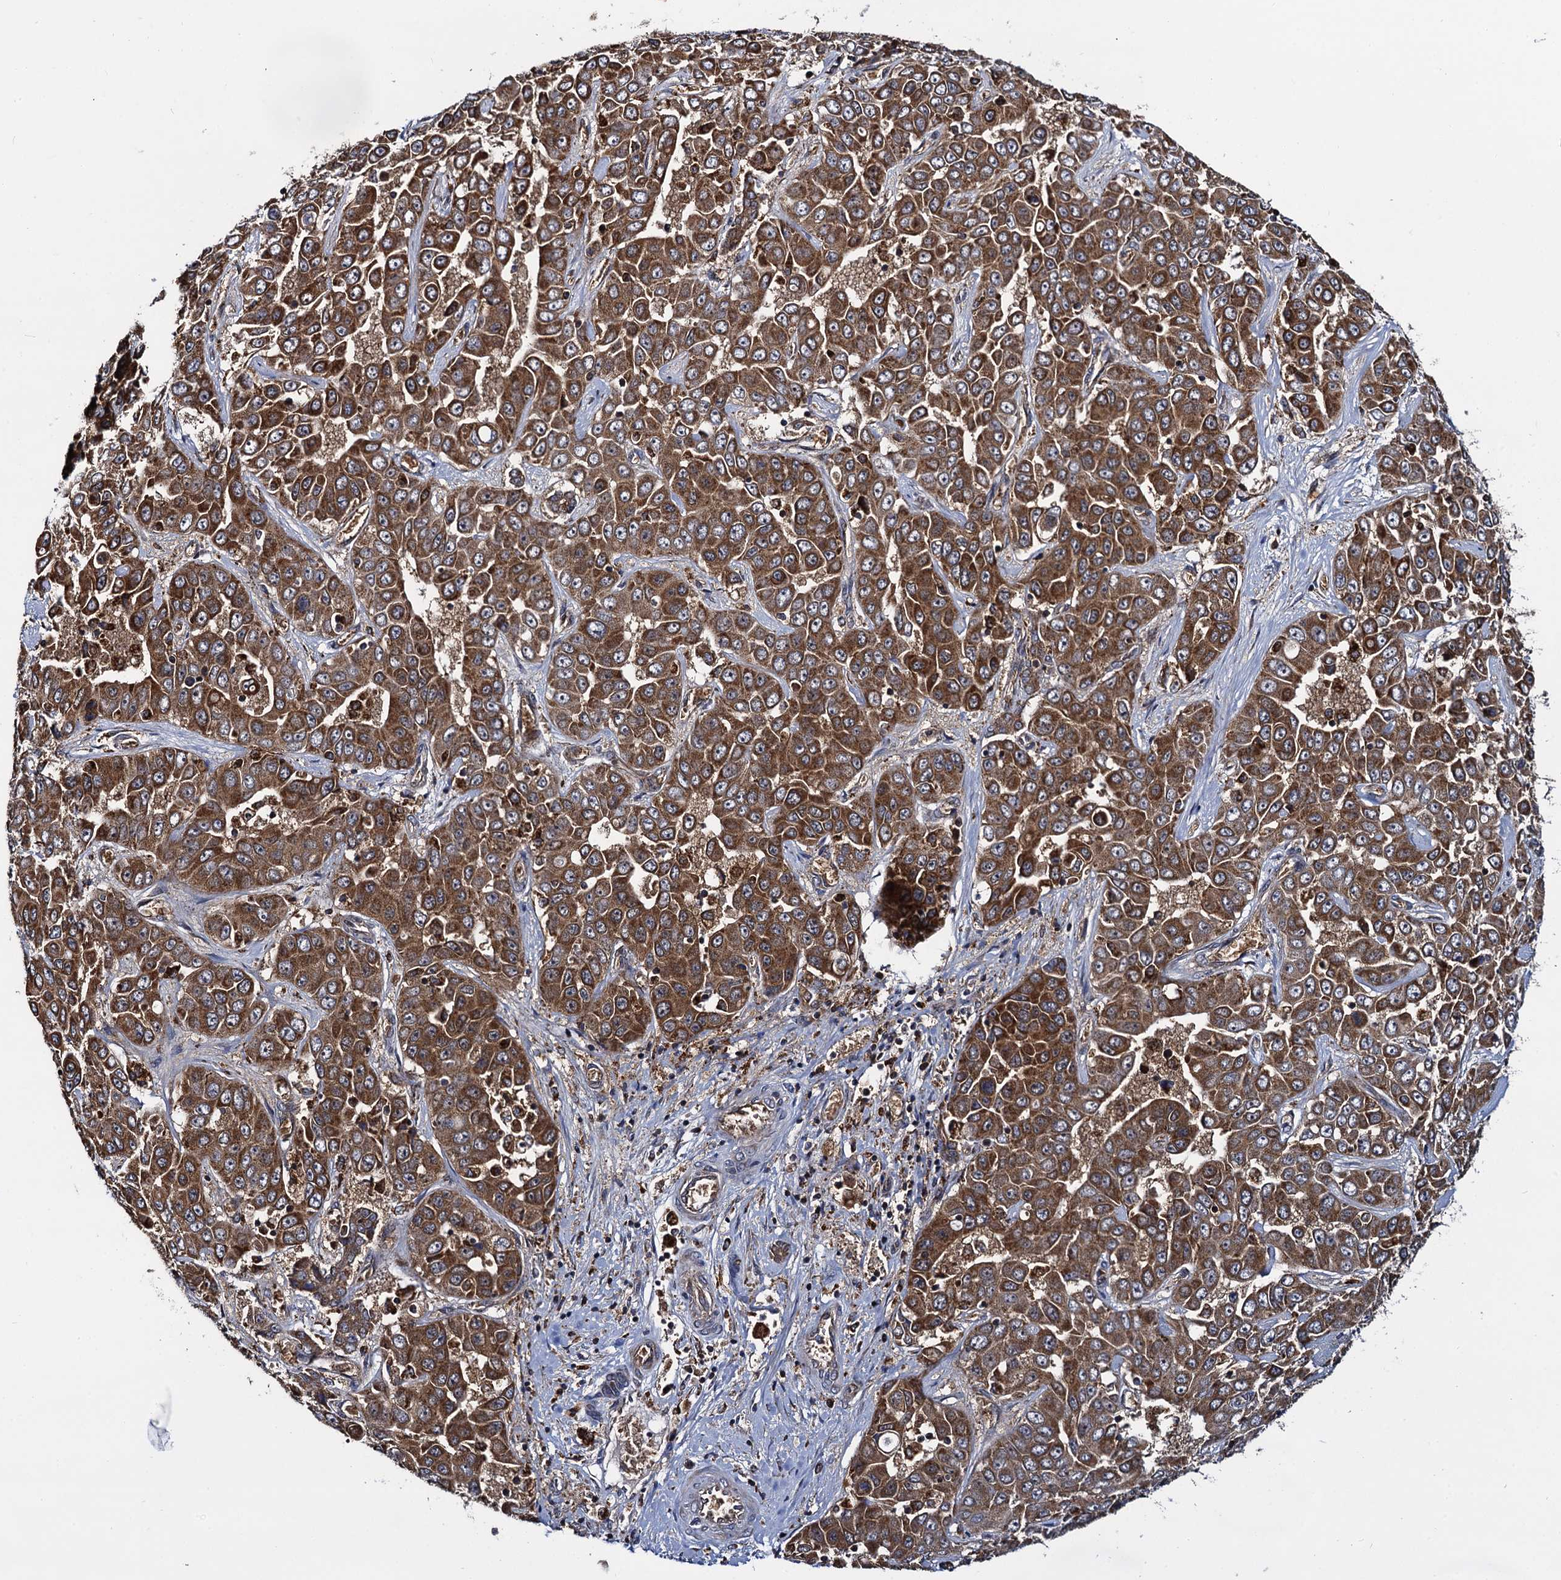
{"staining": {"intensity": "strong", "quantity": ">75%", "location": "cytoplasmic/membranous"}, "tissue": "liver cancer", "cell_type": "Tumor cells", "image_type": "cancer", "snomed": [{"axis": "morphology", "description": "Cholangiocarcinoma"}, {"axis": "topography", "description": "Liver"}], "caption": "Liver cholangiocarcinoma stained for a protein (brown) shows strong cytoplasmic/membranous positive expression in about >75% of tumor cells.", "gene": "UFM1", "patient": {"sex": "female", "age": 52}}